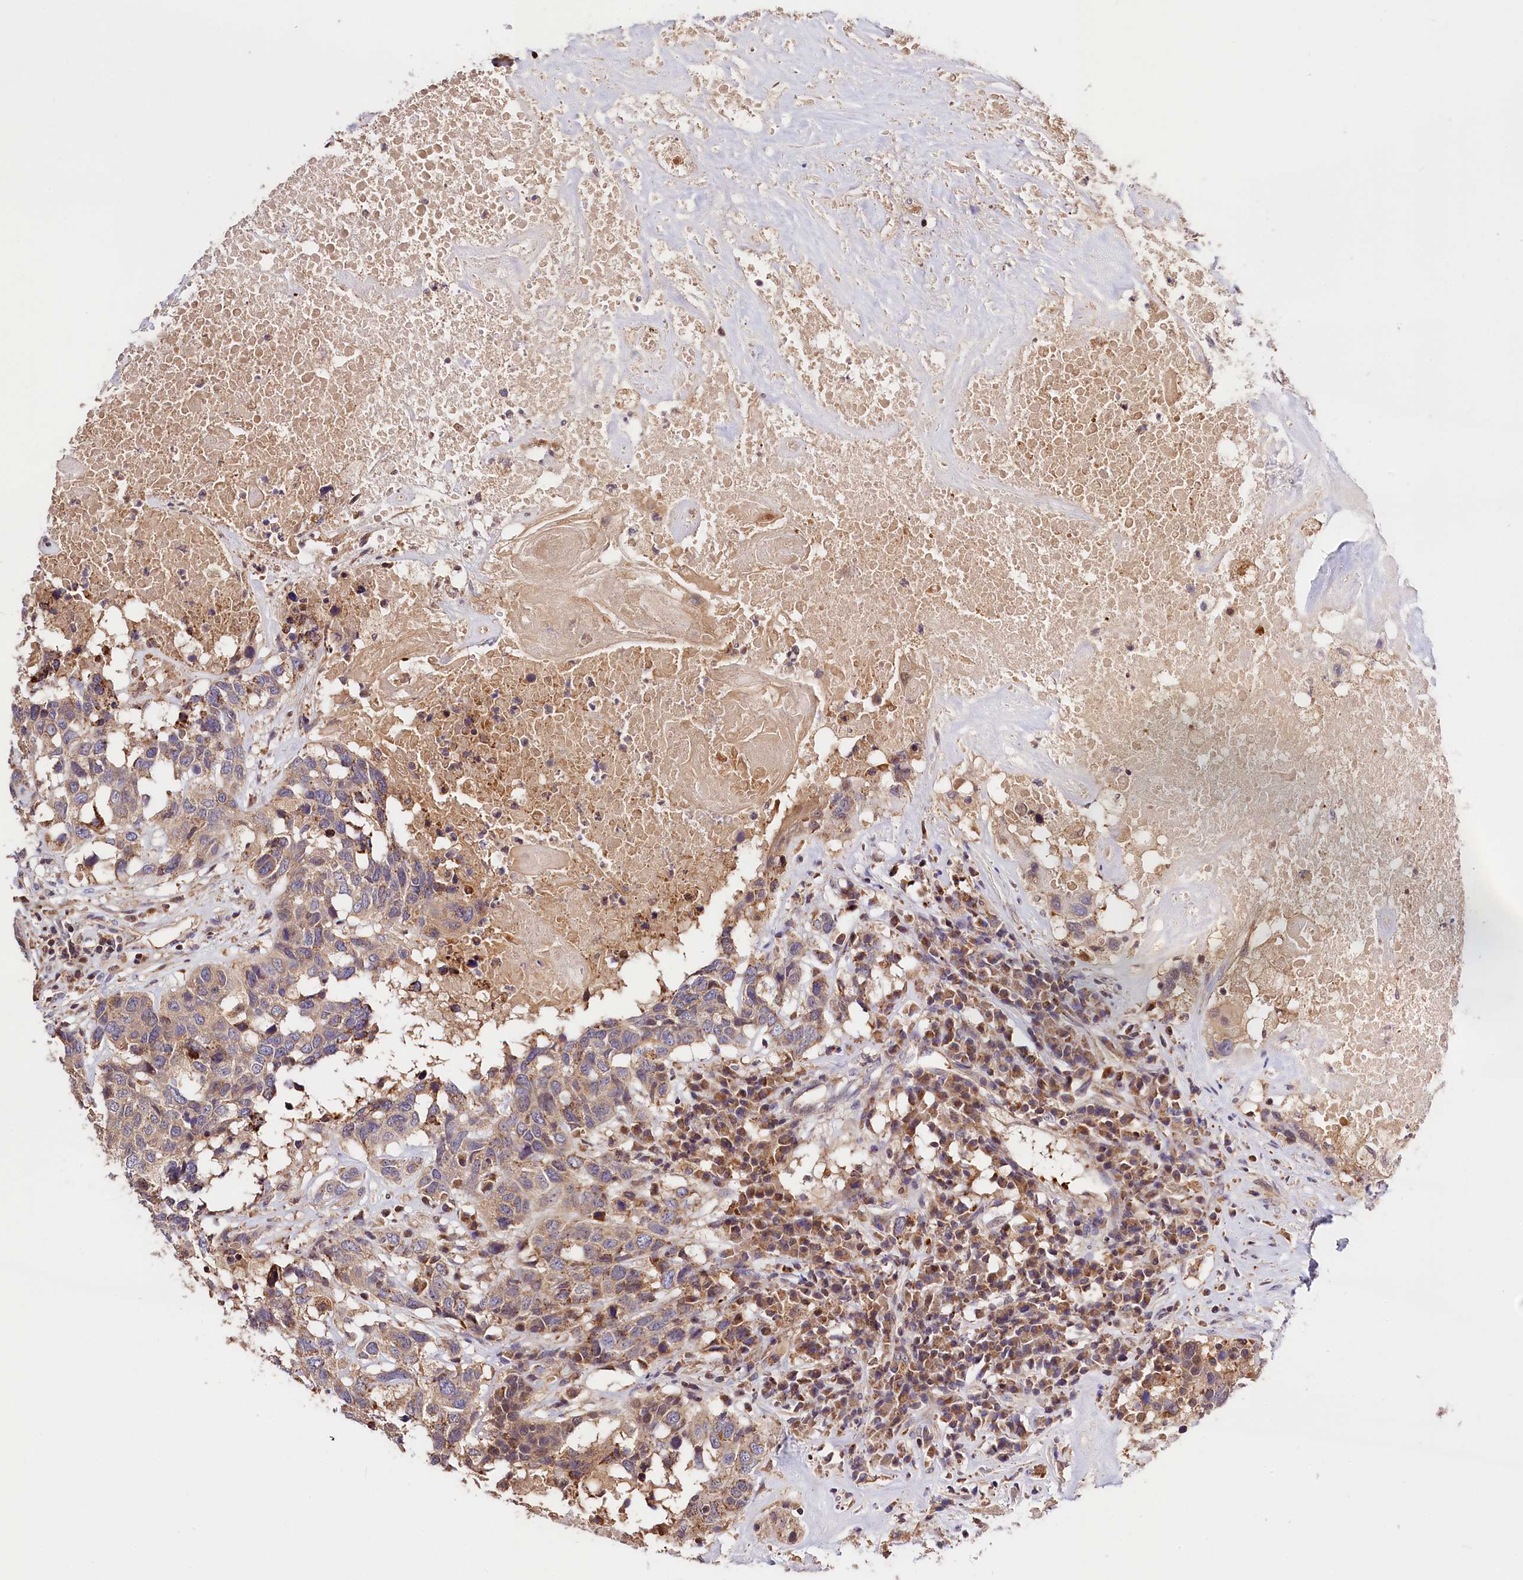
{"staining": {"intensity": "weak", "quantity": "<25%", "location": "cytoplasmic/membranous"}, "tissue": "head and neck cancer", "cell_type": "Tumor cells", "image_type": "cancer", "snomed": [{"axis": "morphology", "description": "Squamous cell carcinoma, NOS"}, {"axis": "topography", "description": "Head-Neck"}], "caption": "Immunohistochemical staining of human head and neck squamous cell carcinoma demonstrates no significant expression in tumor cells.", "gene": "KPTN", "patient": {"sex": "male", "age": 66}}